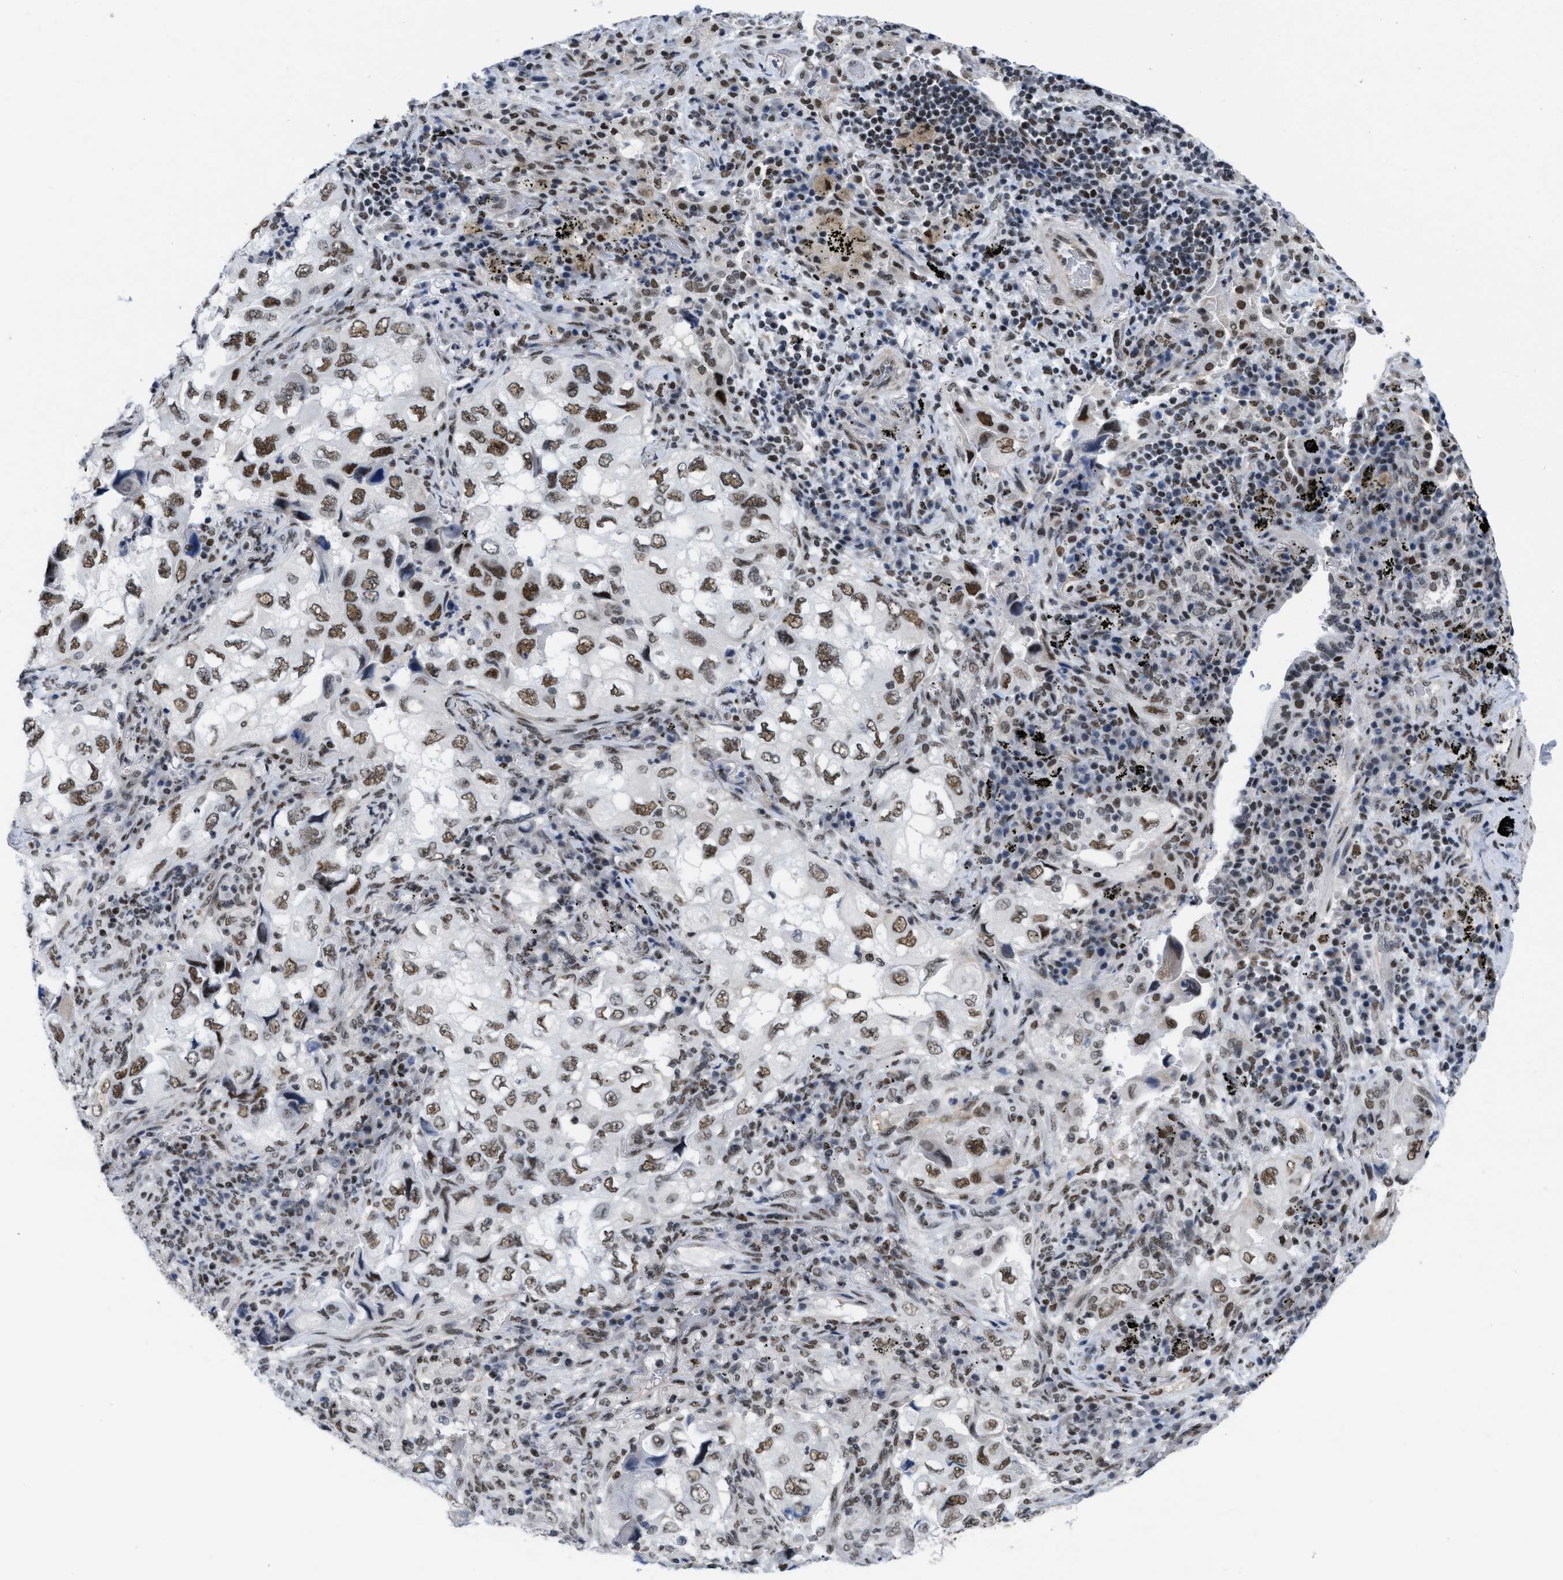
{"staining": {"intensity": "moderate", "quantity": ">75%", "location": "nuclear"}, "tissue": "lung cancer", "cell_type": "Tumor cells", "image_type": "cancer", "snomed": [{"axis": "morphology", "description": "Adenocarcinoma, NOS"}, {"axis": "topography", "description": "Lung"}], "caption": "Tumor cells display medium levels of moderate nuclear staining in approximately >75% of cells in lung cancer (adenocarcinoma). The staining was performed using DAB, with brown indicating positive protein expression. Nuclei are stained blue with hematoxylin.", "gene": "MIER1", "patient": {"sex": "male", "age": 64}}